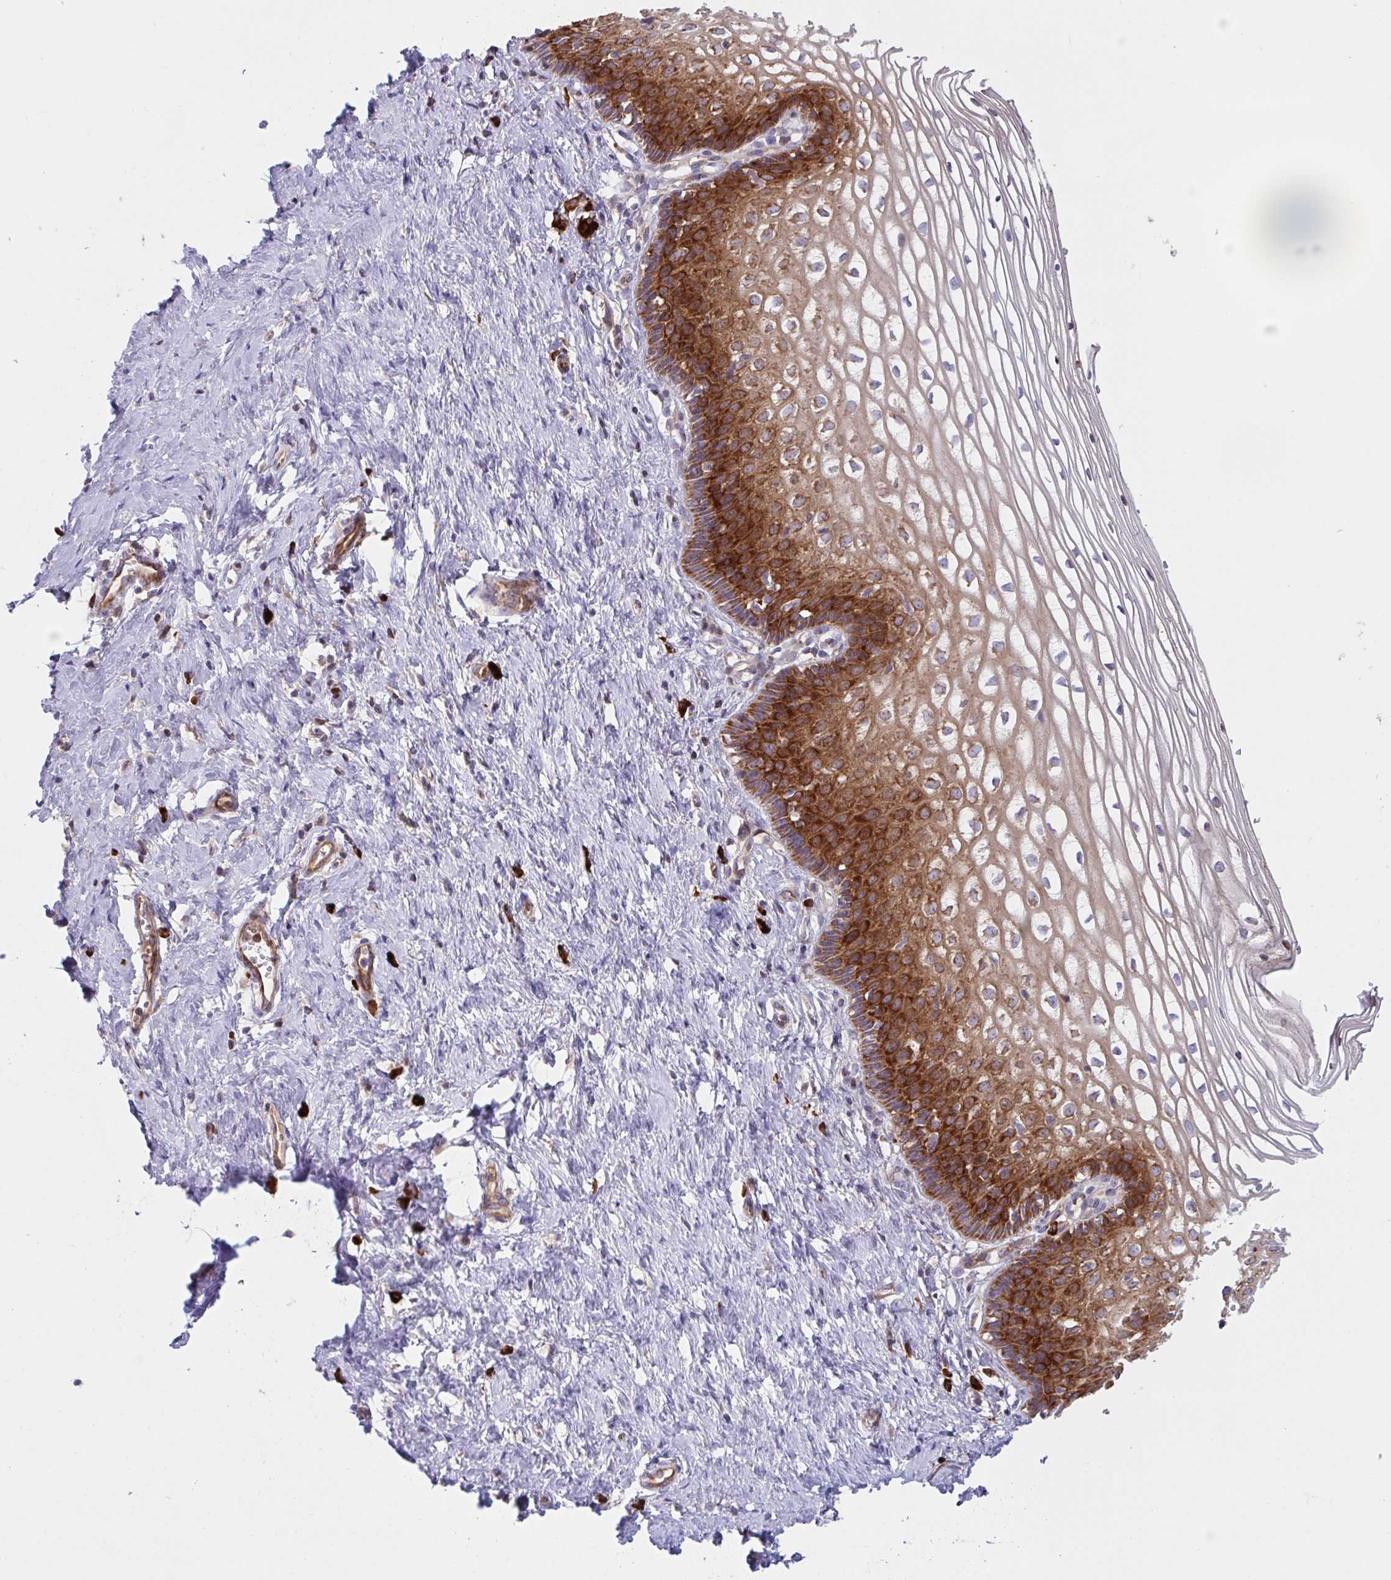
{"staining": {"intensity": "moderate", "quantity": ">75%", "location": "cytoplasmic/membranous"}, "tissue": "cervix", "cell_type": "Glandular cells", "image_type": "normal", "snomed": [{"axis": "morphology", "description": "Normal tissue, NOS"}, {"axis": "topography", "description": "Cervix"}], "caption": "Brown immunohistochemical staining in normal cervix displays moderate cytoplasmic/membranous expression in approximately >75% of glandular cells.", "gene": "YARS2", "patient": {"sex": "female", "age": 36}}